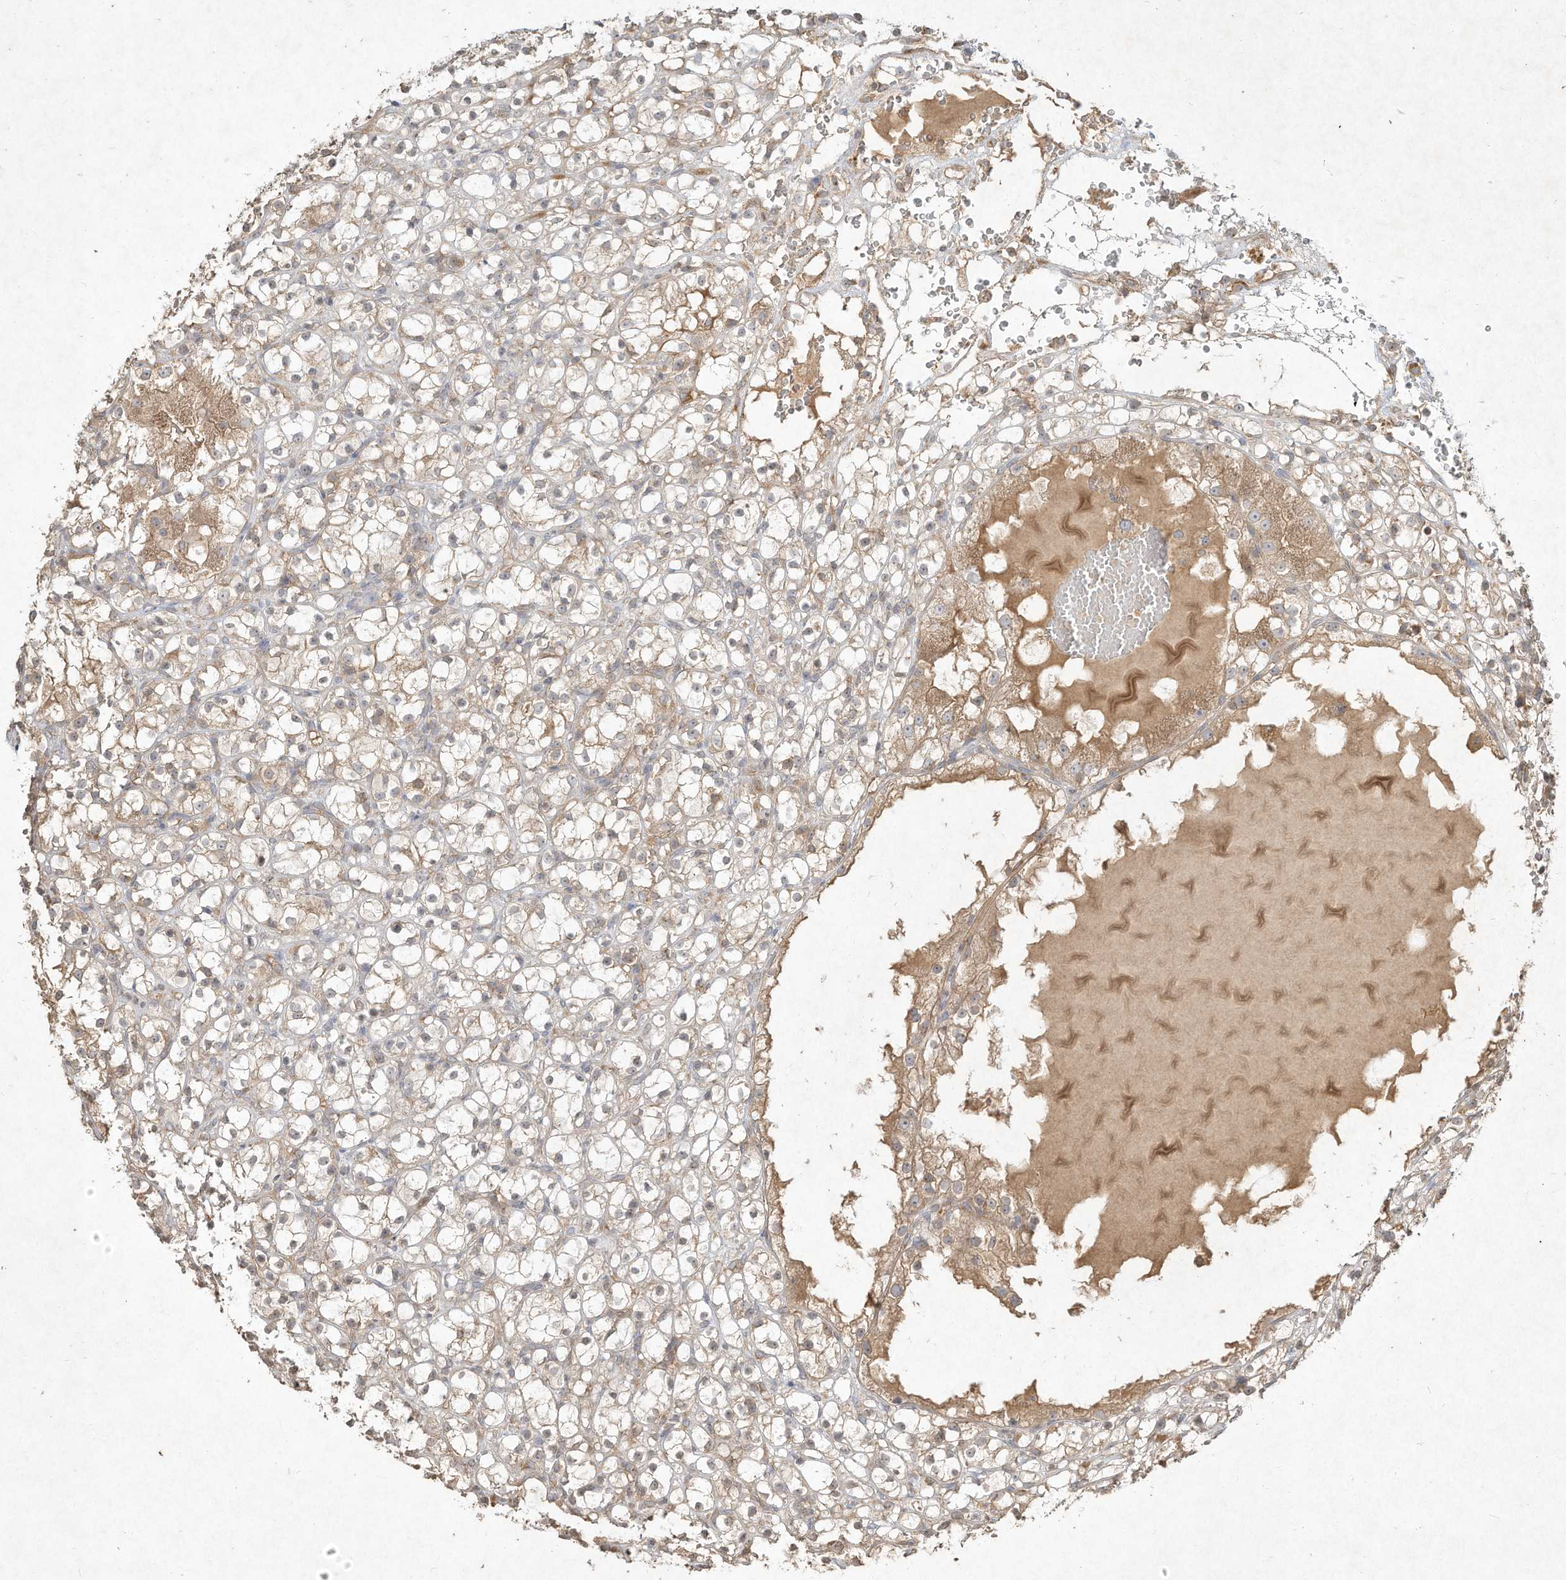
{"staining": {"intensity": "moderate", "quantity": "<25%", "location": "cytoplasmic/membranous"}, "tissue": "renal cancer", "cell_type": "Tumor cells", "image_type": "cancer", "snomed": [{"axis": "morphology", "description": "Adenocarcinoma, NOS"}, {"axis": "topography", "description": "Kidney"}], "caption": "Human renal cancer stained with a protein marker shows moderate staining in tumor cells.", "gene": "DYNC1I2", "patient": {"sex": "male", "age": 61}}